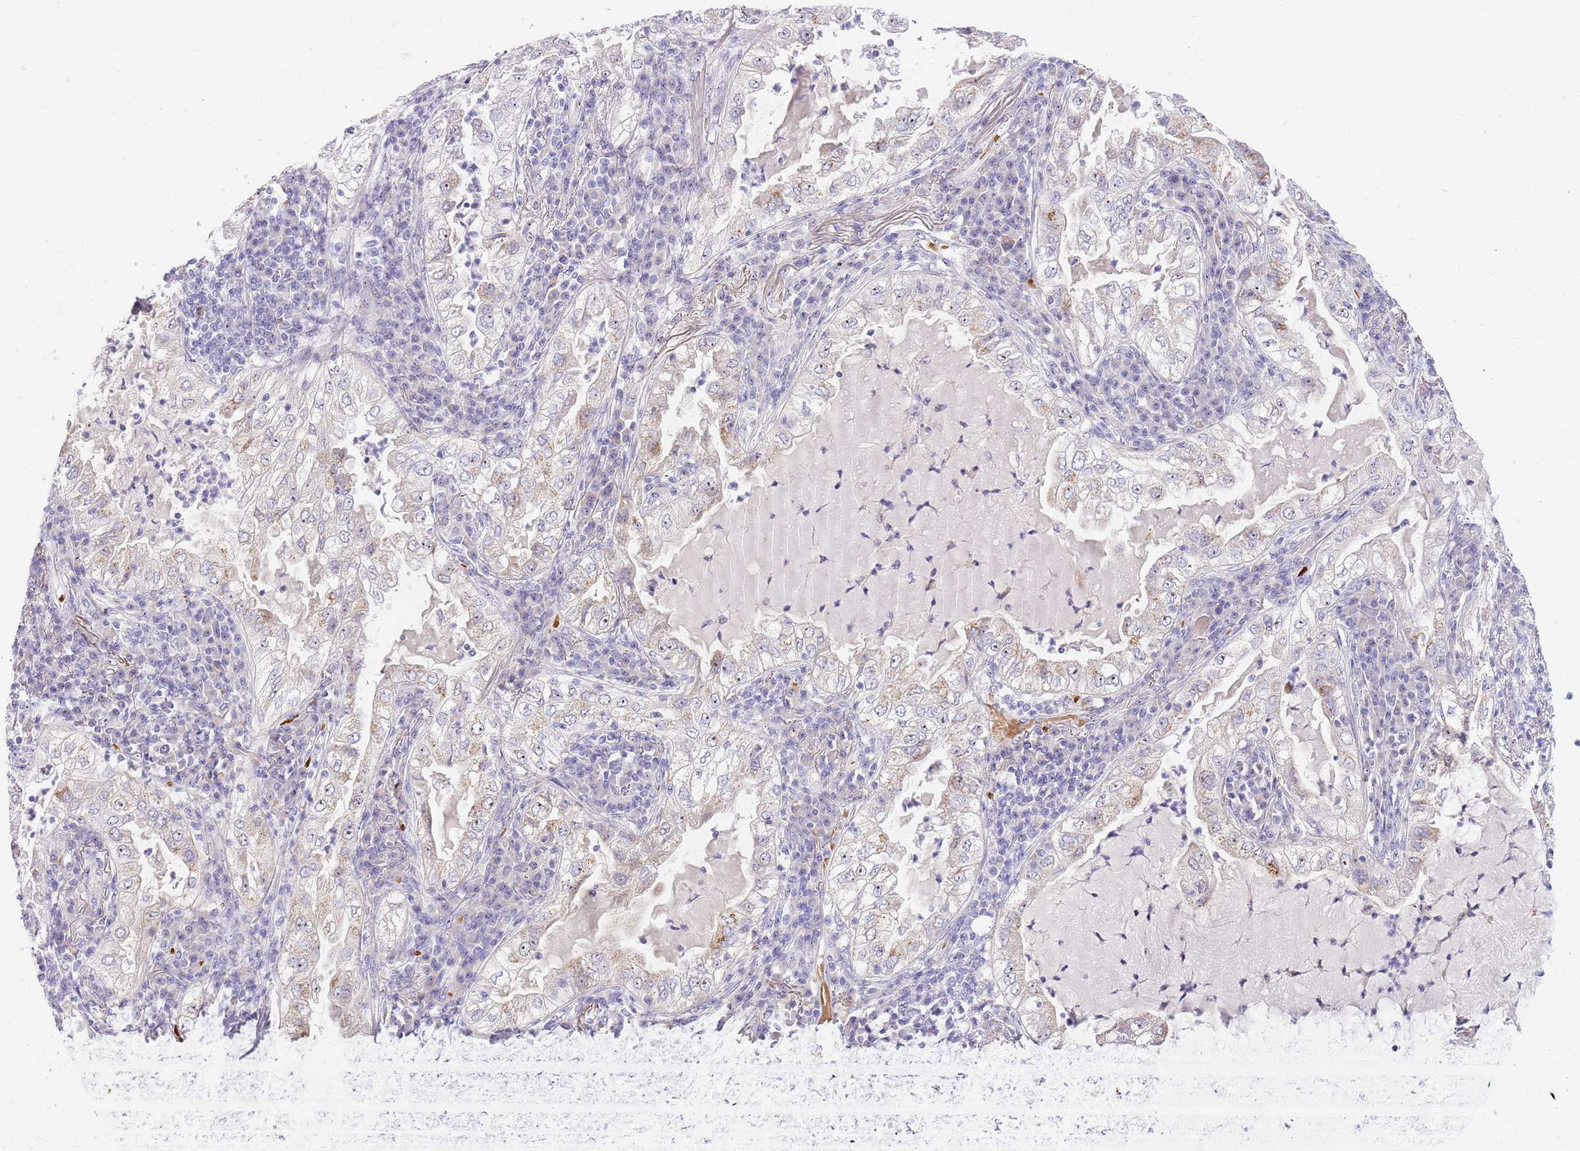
{"staining": {"intensity": "weak", "quantity": "25%-75%", "location": "cytoplasmic/membranous"}, "tissue": "lung cancer", "cell_type": "Tumor cells", "image_type": "cancer", "snomed": [{"axis": "morphology", "description": "Adenocarcinoma, NOS"}, {"axis": "topography", "description": "Lung"}], "caption": "Weak cytoplasmic/membranous positivity for a protein is seen in approximately 25%-75% of tumor cells of lung cancer using immunohistochemistry.", "gene": "DNAJA3", "patient": {"sex": "female", "age": 73}}